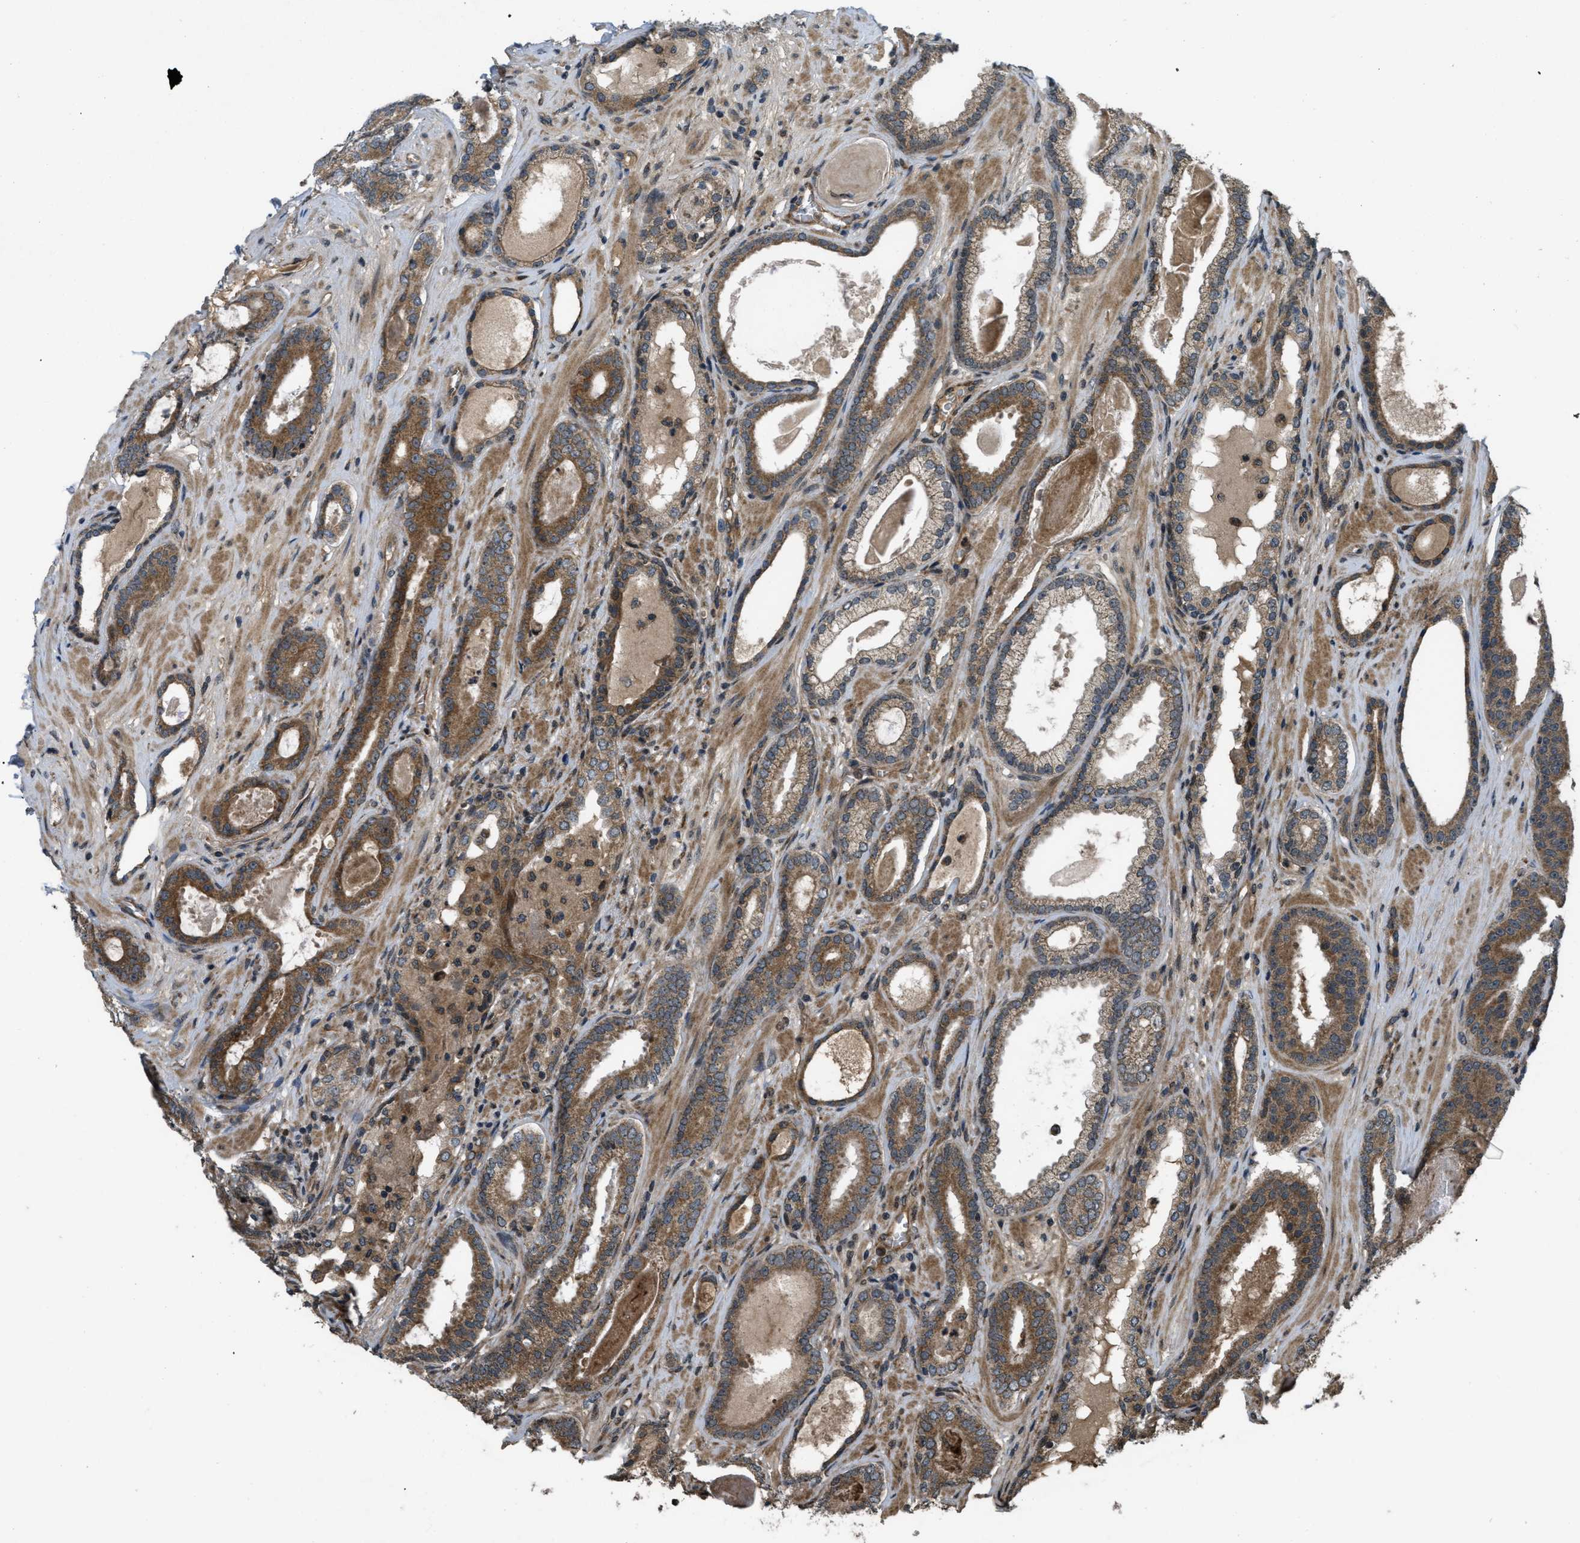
{"staining": {"intensity": "moderate", "quantity": ">75%", "location": "cytoplasmic/membranous"}, "tissue": "prostate cancer", "cell_type": "Tumor cells", "image_type": "cancer", "snomed": [{"axis": "morphology", "description": "Adenocarcinoma, High grade"}, {"axis": "topography", "description": "Prostate"}], "caption": "Human prostate adenocarcinoma (high-grade) stained with a brown dye shows moderate cytoplasmic/membranous positive staining in about >75% of tumor cells.", "gene": "SPTLC1", "patient": {"sex": "male", "age": 60}}